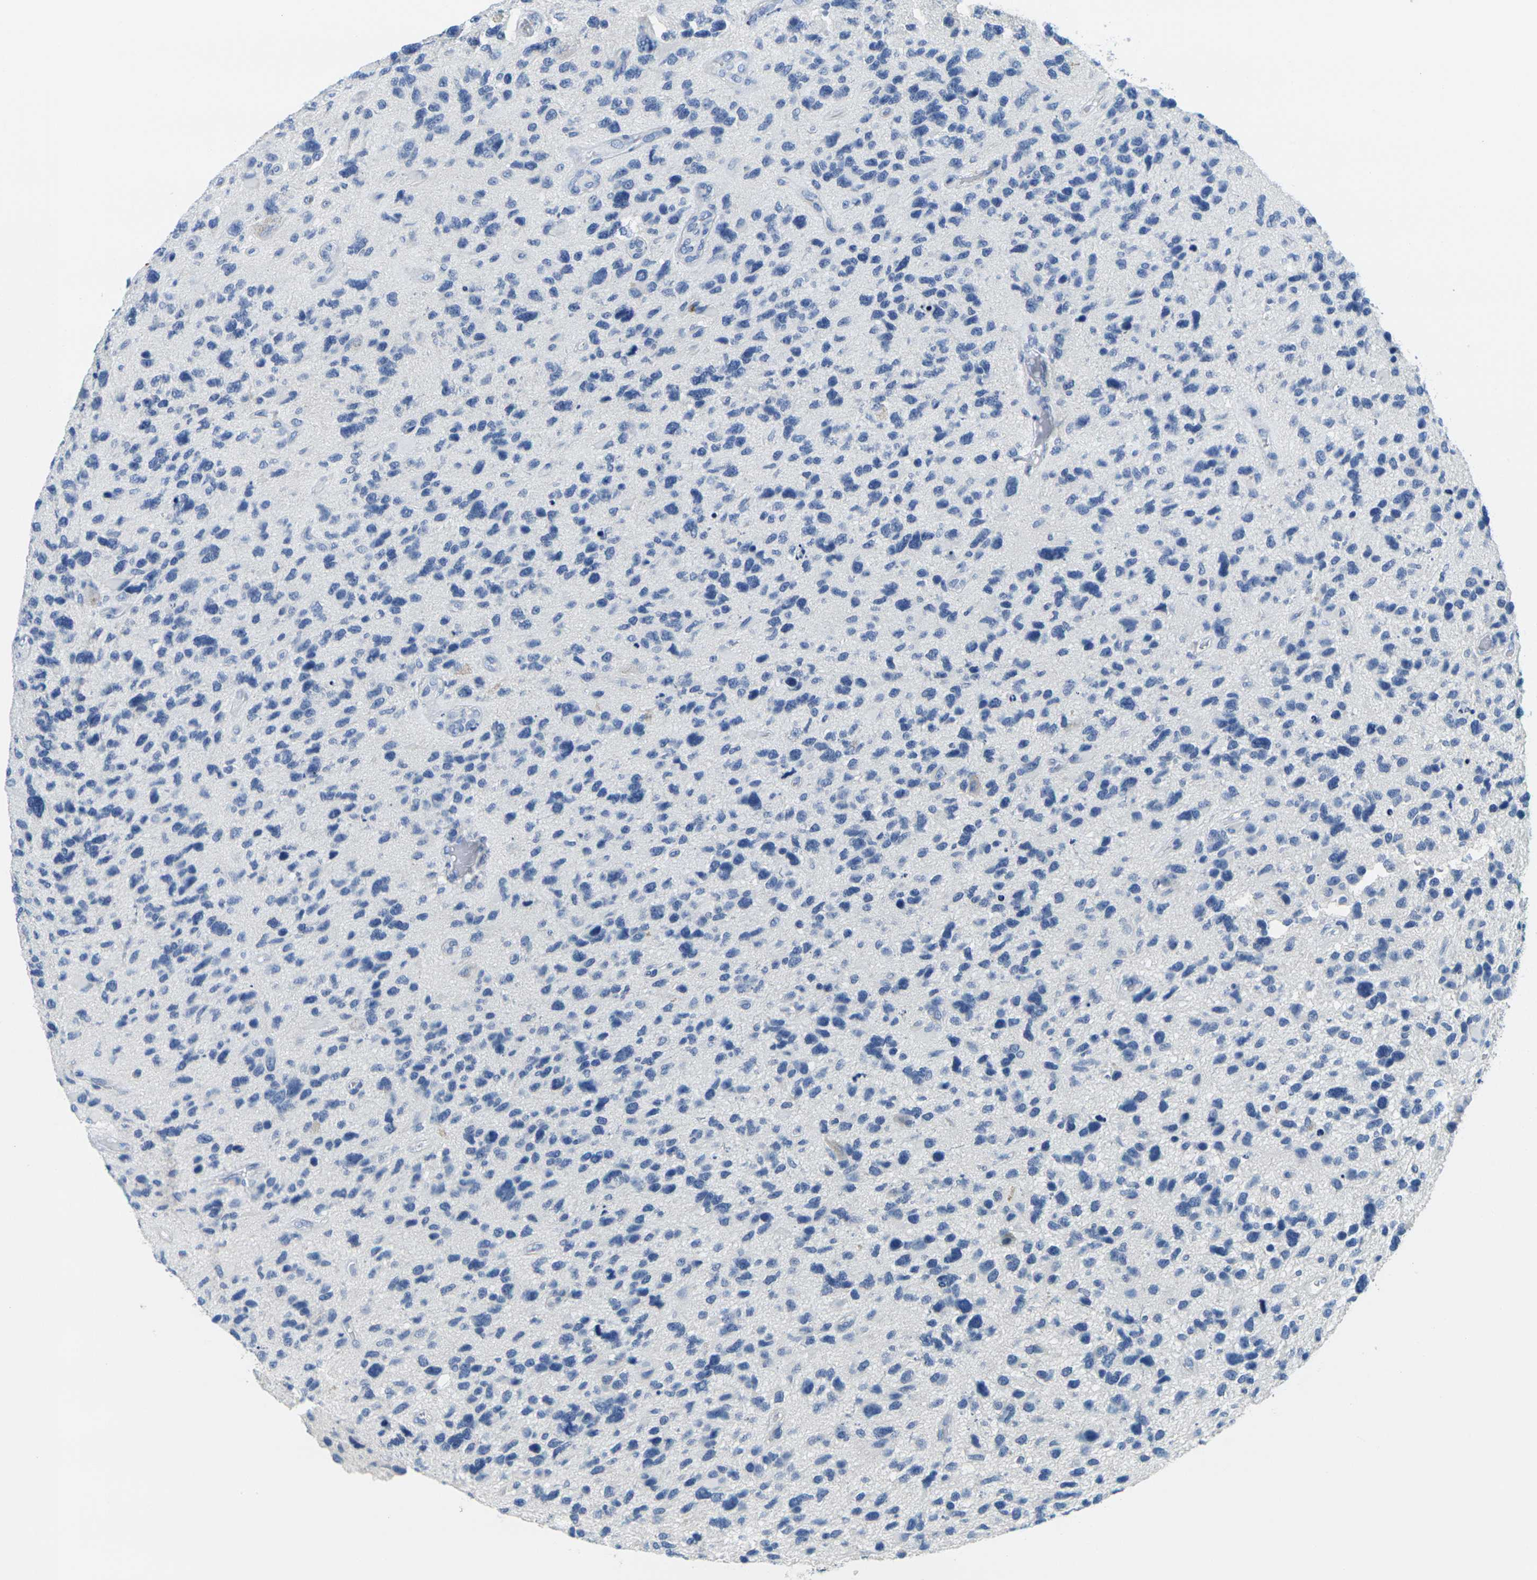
{"staining": {"intensity": "negative", "quantity": "none", "location": "none"}, "tissue": "glioma", "cell_type": "Tumor cells", "image_type": "cancer", "snomed": [{"axis": "morphology", "description": "Glioma, malignant, High grade"}, {"axis": "topography", "description": "Brain"}], "caption": "IHC photomicrograph of glioma stained for a protein (brown), which shows no expression in tumor cells. (DAB (3,3'-diaminobenzidine) IHC visualized using brightfield microscopy, high magnification).", "gene": "FAM3D", "patient": {"sex": "female", "age": 58}}